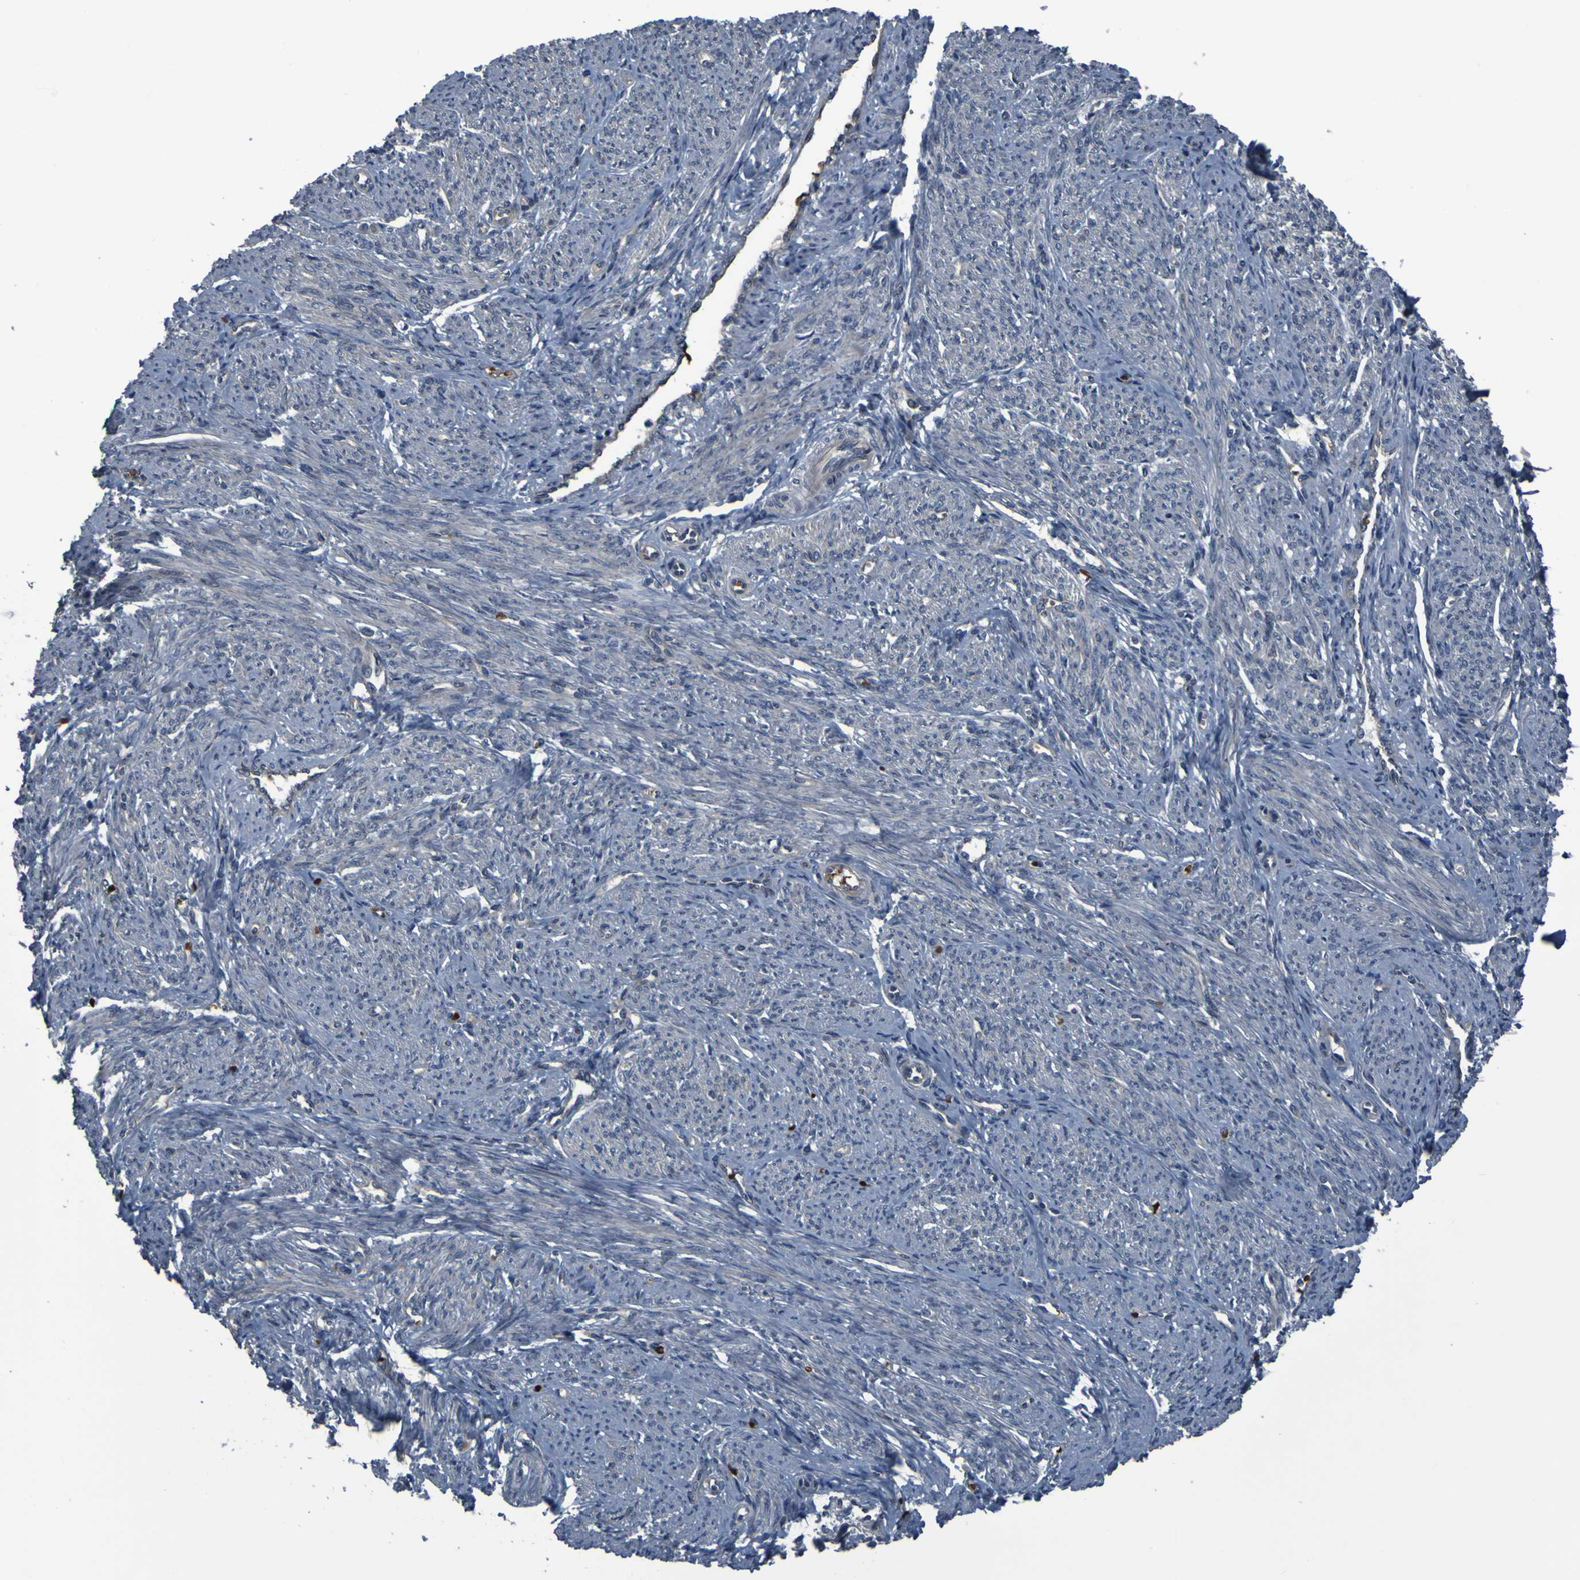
{"staining": {"intensity": "negative", "quantity": "none", "location": "none"}, "tissue": "smooth muscle", "cell_type": "Smooth muscle cells", "image_type": "normal", "snomed": [{"axis": "morphology", "description": "Normal tissue, NOS"}, {"axis": "topography", "description": "Smooth muscle"}], "caption": "A photomicrograph of human smooth muscle is negative for staining in smooth muscle cells. The staining was performed using DAB (3,3'-diaminobenzidine) to visualize the protein expression in brown, while the nuclei were stained in blue with hematoxylin (Magnification: 20x).", "gene": "GRAMD1A", "patient": {"sex": "female", "age": 65}}